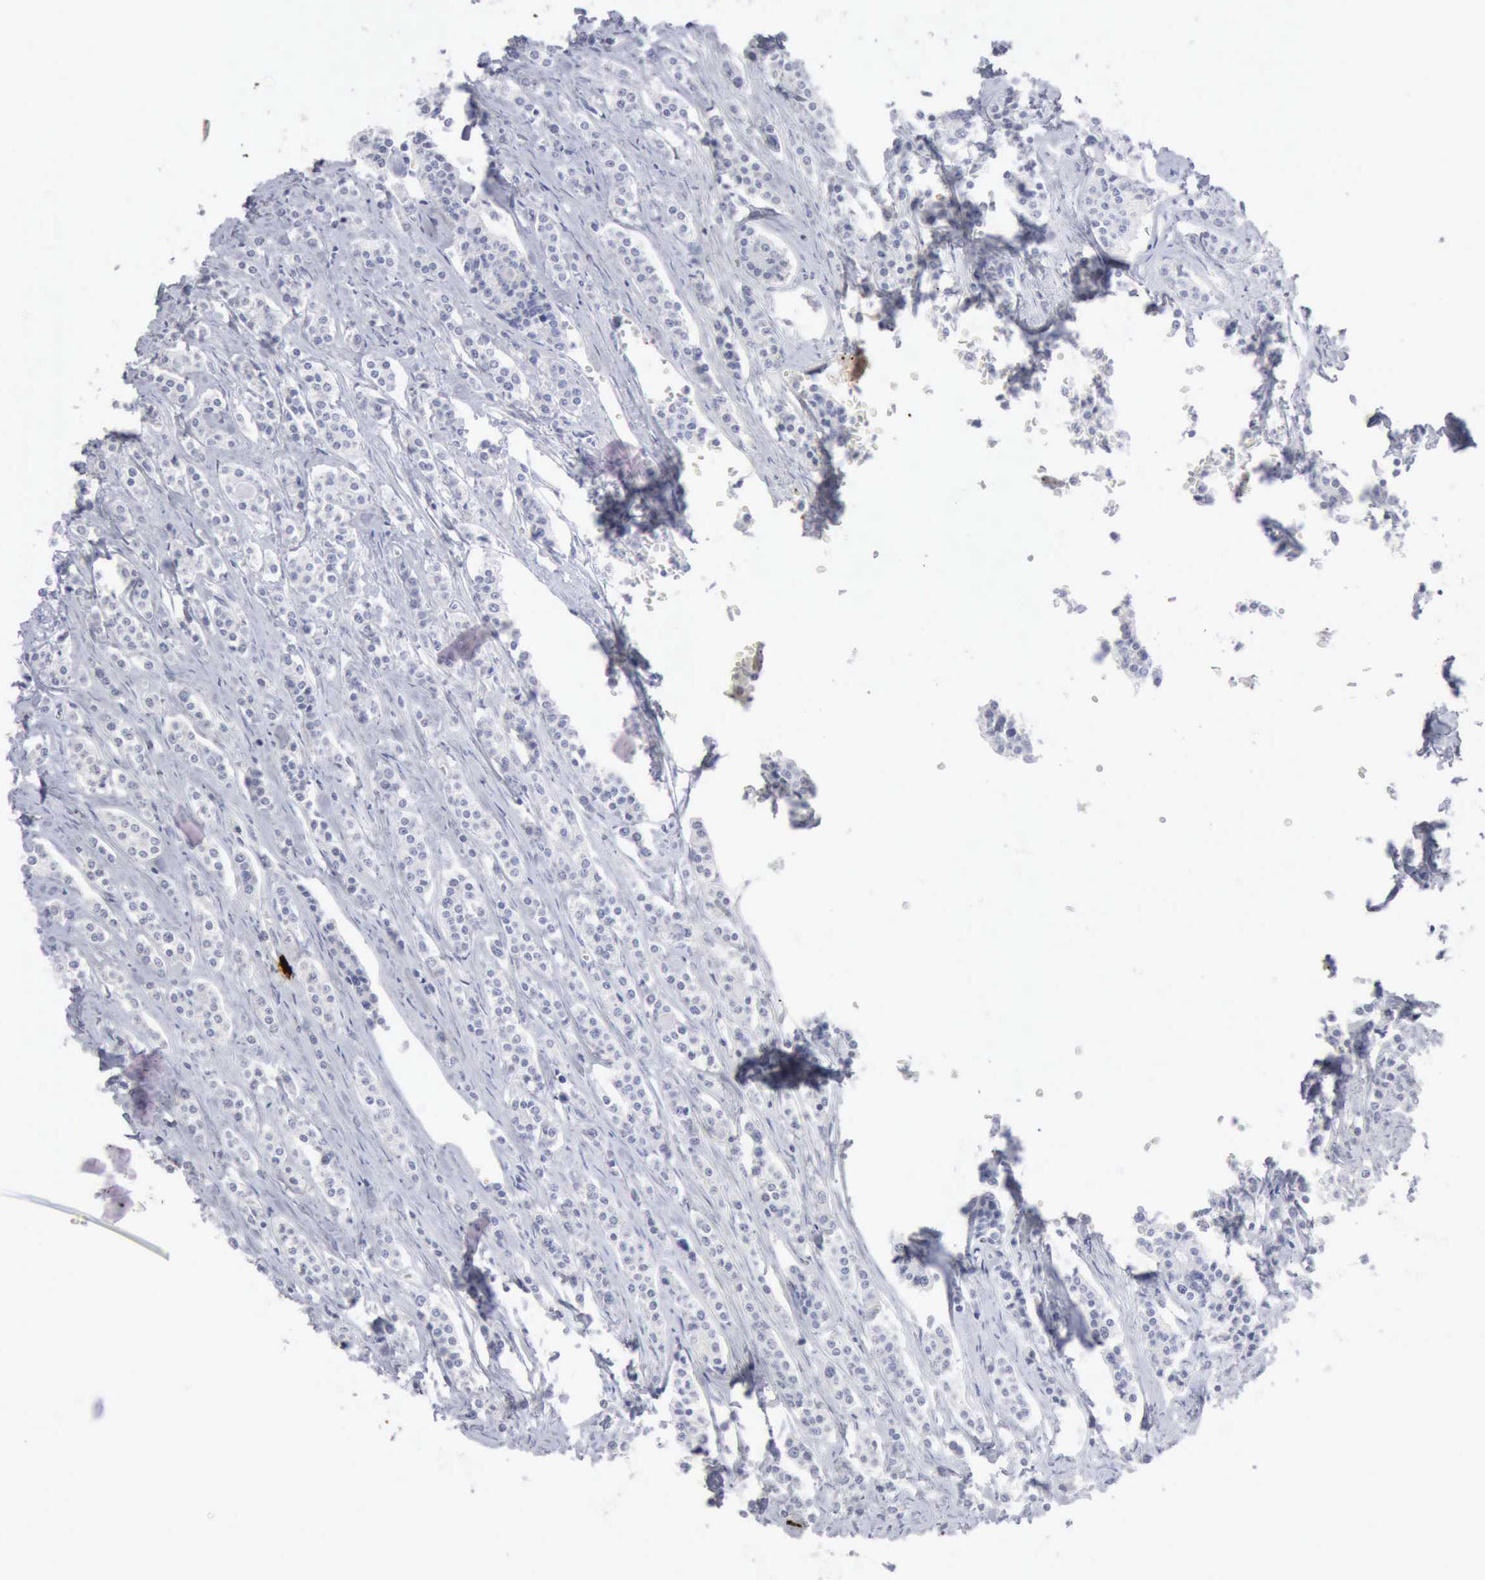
{"staining": {"intensity": "negative", "quantity": "none", "location": "none"}, "tissue": "carcinoid", "cell_type": "Tumor cells", "image_type": "cancer", "snomed": [{"axis": "morphology", "description": "Carcinoid, malignant, NOS"}, {"axis": "topography", "description": "Small intestine"}], "caption": "This is an immunohistochemistry (IHC) micrograph of human malignant carcinoid. There is no expression in tumor cells.", "gene": "CMA1", "patient": {"sex": "male", "age": 63}}